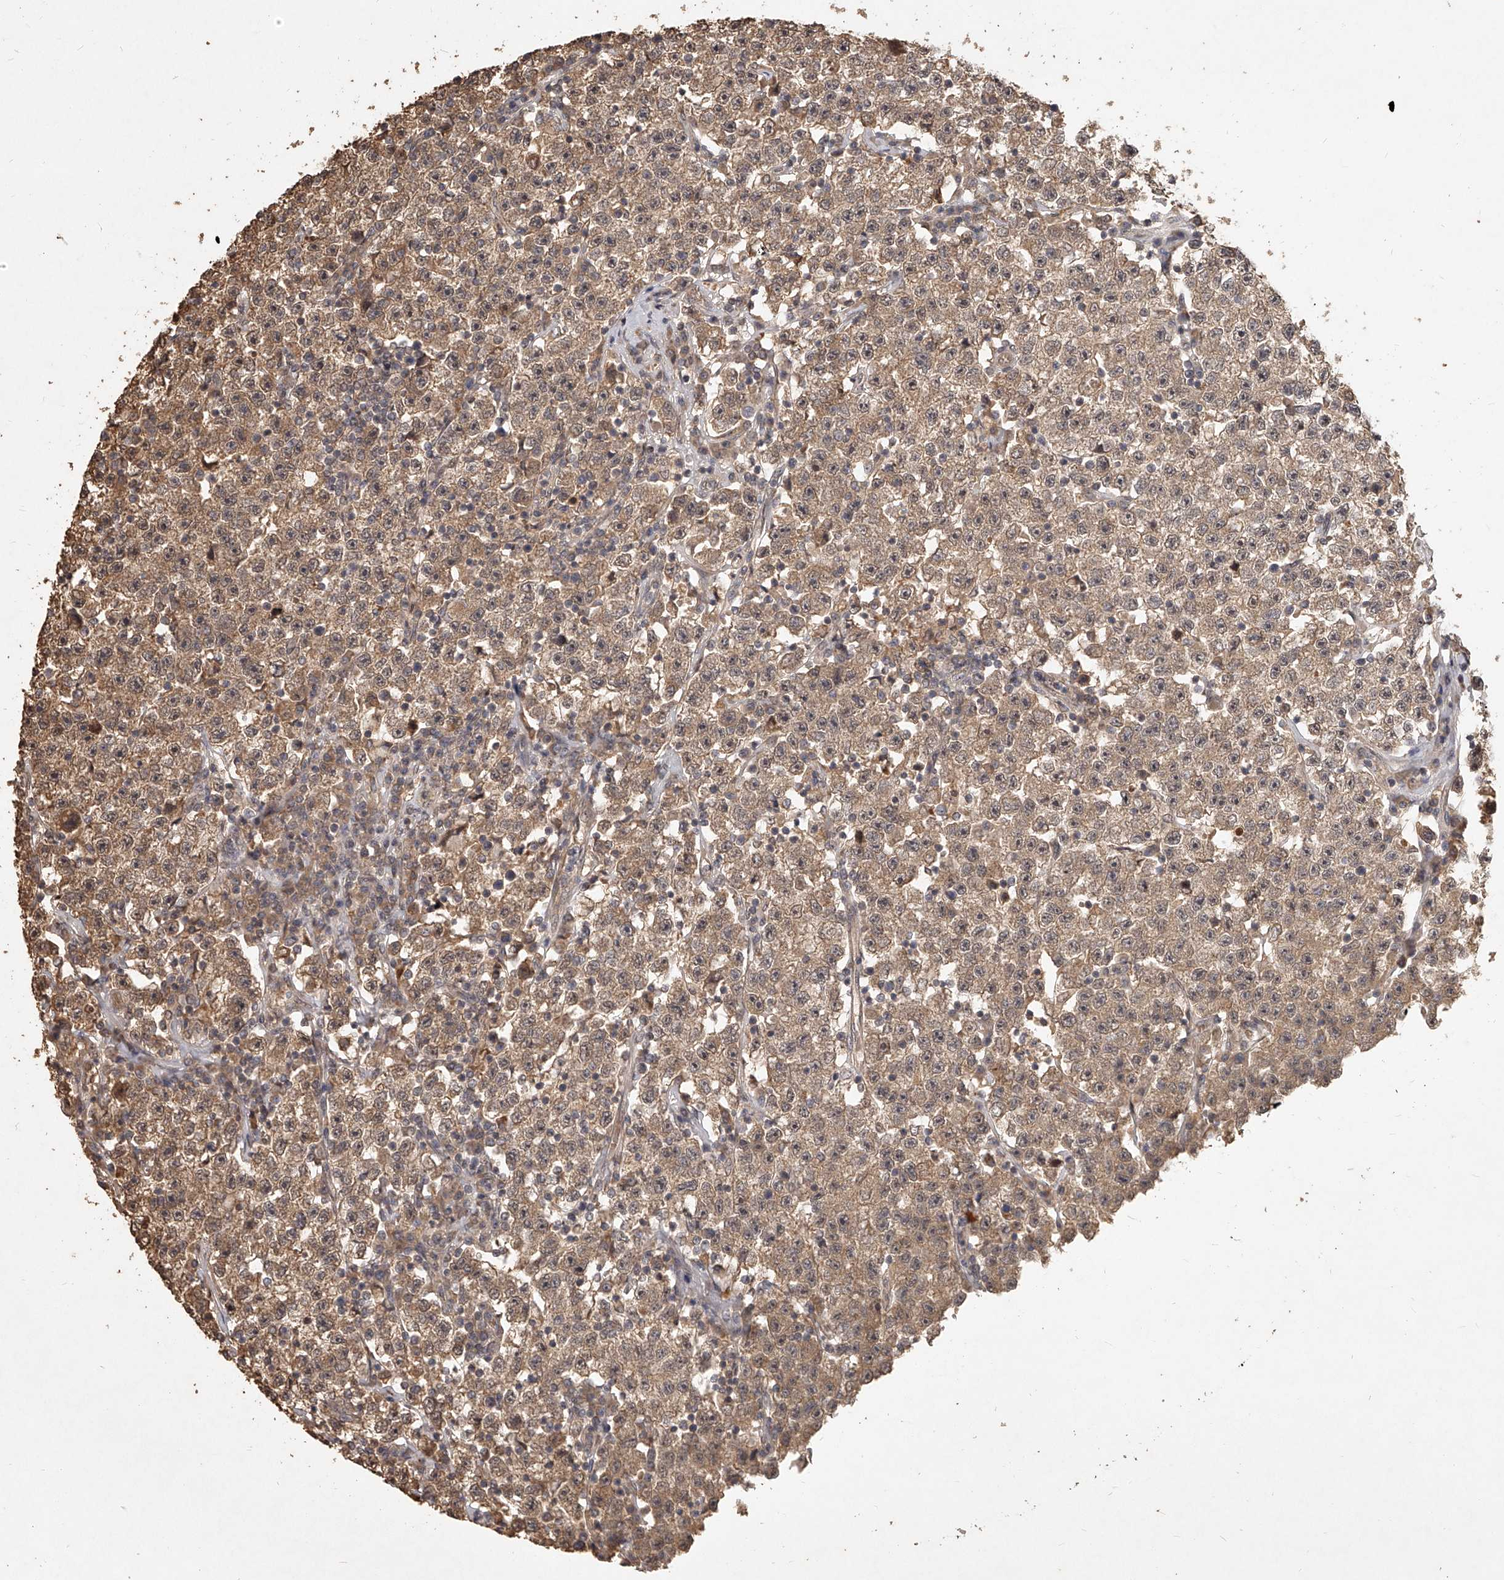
{"staining": {"intensity": "moderate", "quantity": ">75%", "location": "cytoplasmic/membranous"}, "tissue": "testis cancer", "cell_type": "Tumor cells", "image_type": "cancer", "snomed": [{"axis": "morphology", "description": "Seminoma, NOS"}, {"axis": "topography", "description": "Testis"}], "caption": "Immunohistochemistry histopathology image of testis cancer (seminoma) stained for a protein (brown), which exhibits medium levels of moderate cytoplasmic/membranous positivity in about >75% of tumor cells.", "gene": "SLC37A1", "patient": {"sex": "male", "age": 22}}